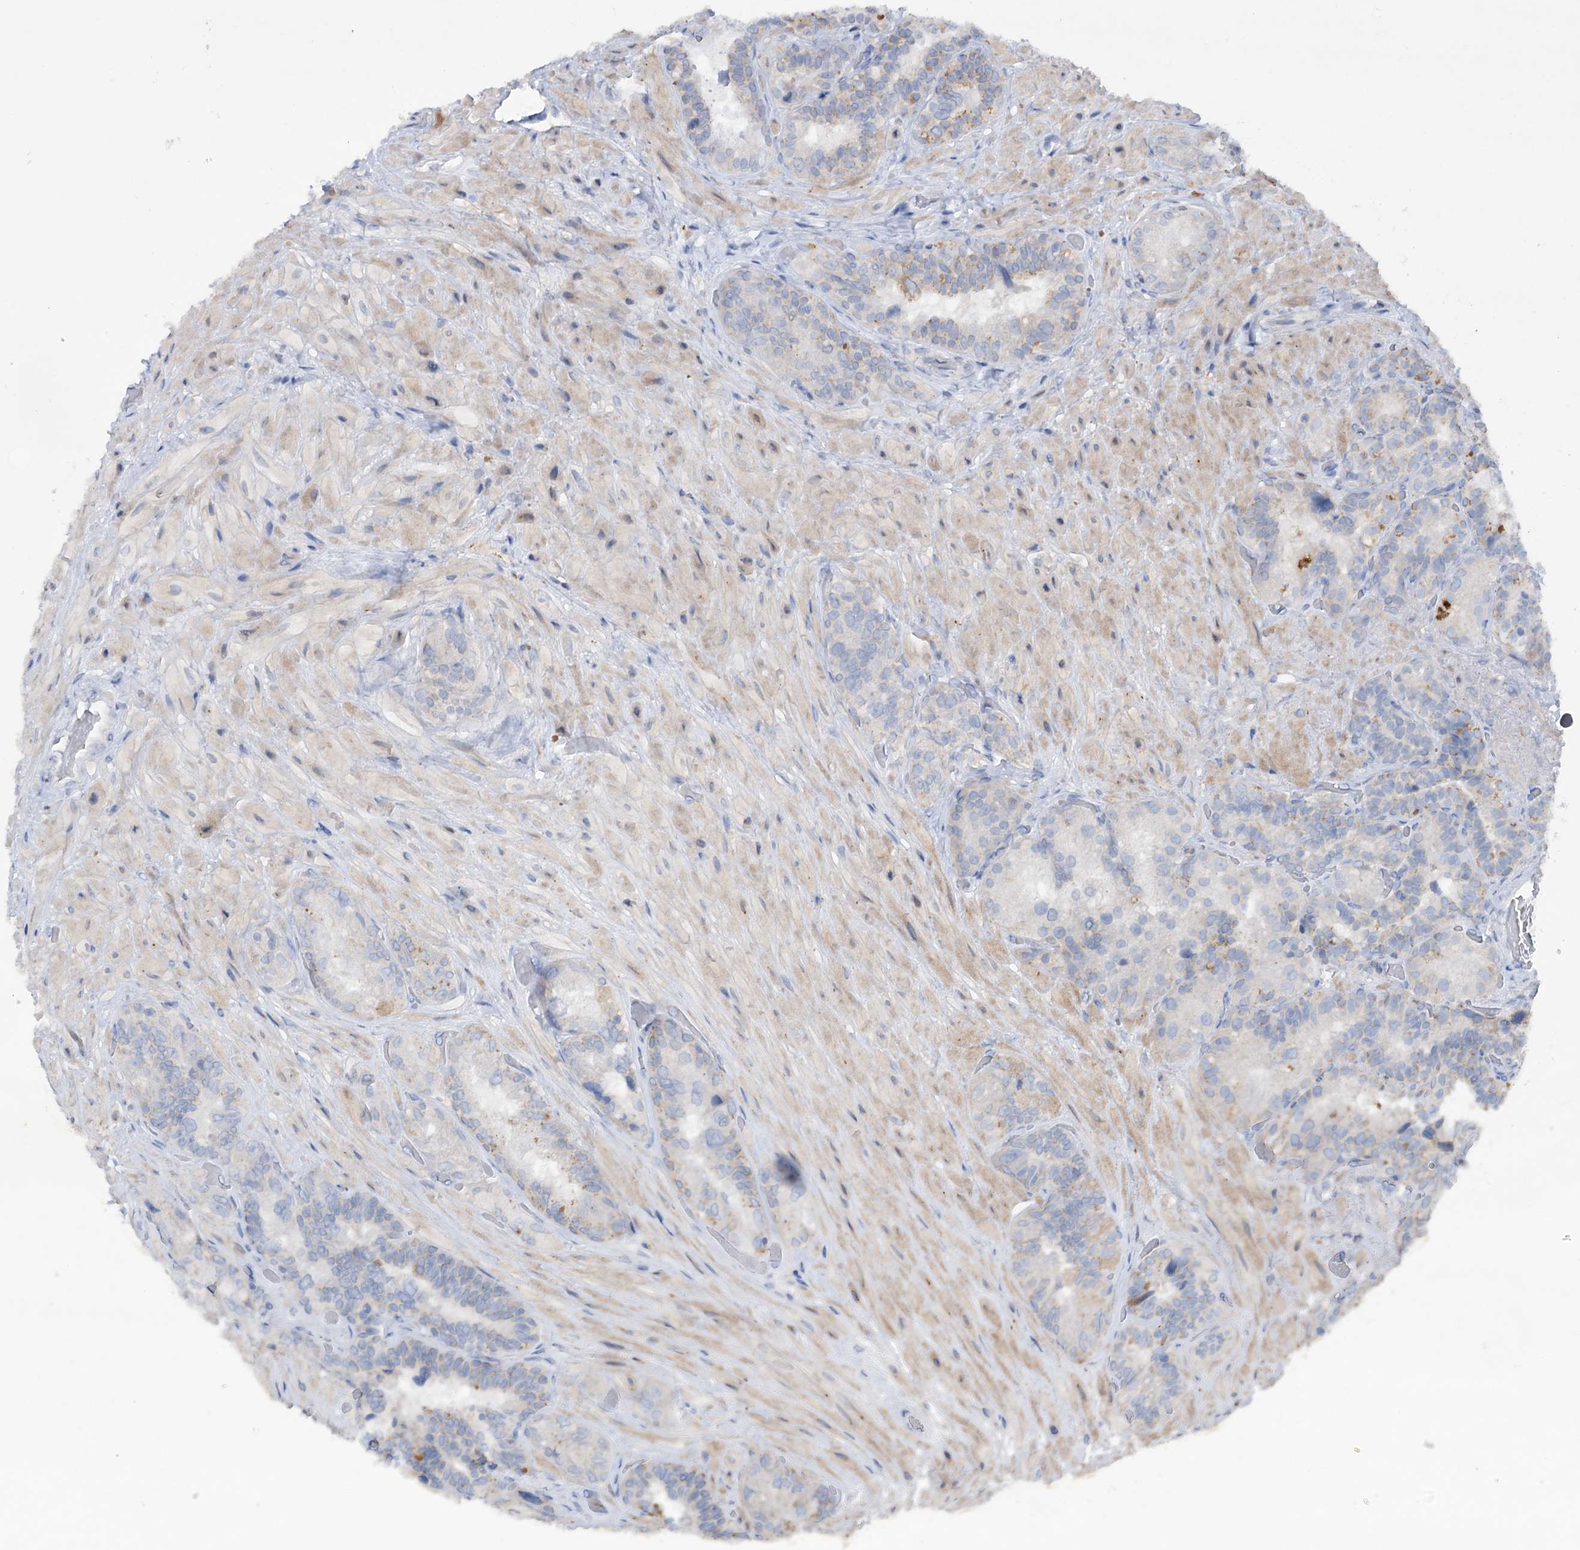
{"staining": {"intensity": "weak", "quantity": "<25%", "location": "cytoplasmic/membranous"}, "tissue": "seminal vesicle", "cell_type": "Glandular cells", "image_type": "normal", "snomed": [{"axis": "morphology", "description": "Normal tissue, NOS"}, {"axis": "topography", "description": "Prostate and seminal vesicle, NOS"}, {"axis": "topography", "description": "Prostate"}, {"axis": "topography", "description": "Seminal veicle"}], "caption": "Immunohistochemistry photomicrograph of normal seminal vesicle: human seminal vesicle stained with DAB demonstrates no significant protein positivity in glandular cells. Nuclei are stained in blue.", "gene": "MTCH2", "patient": {"sex": "male", "age": 67}}